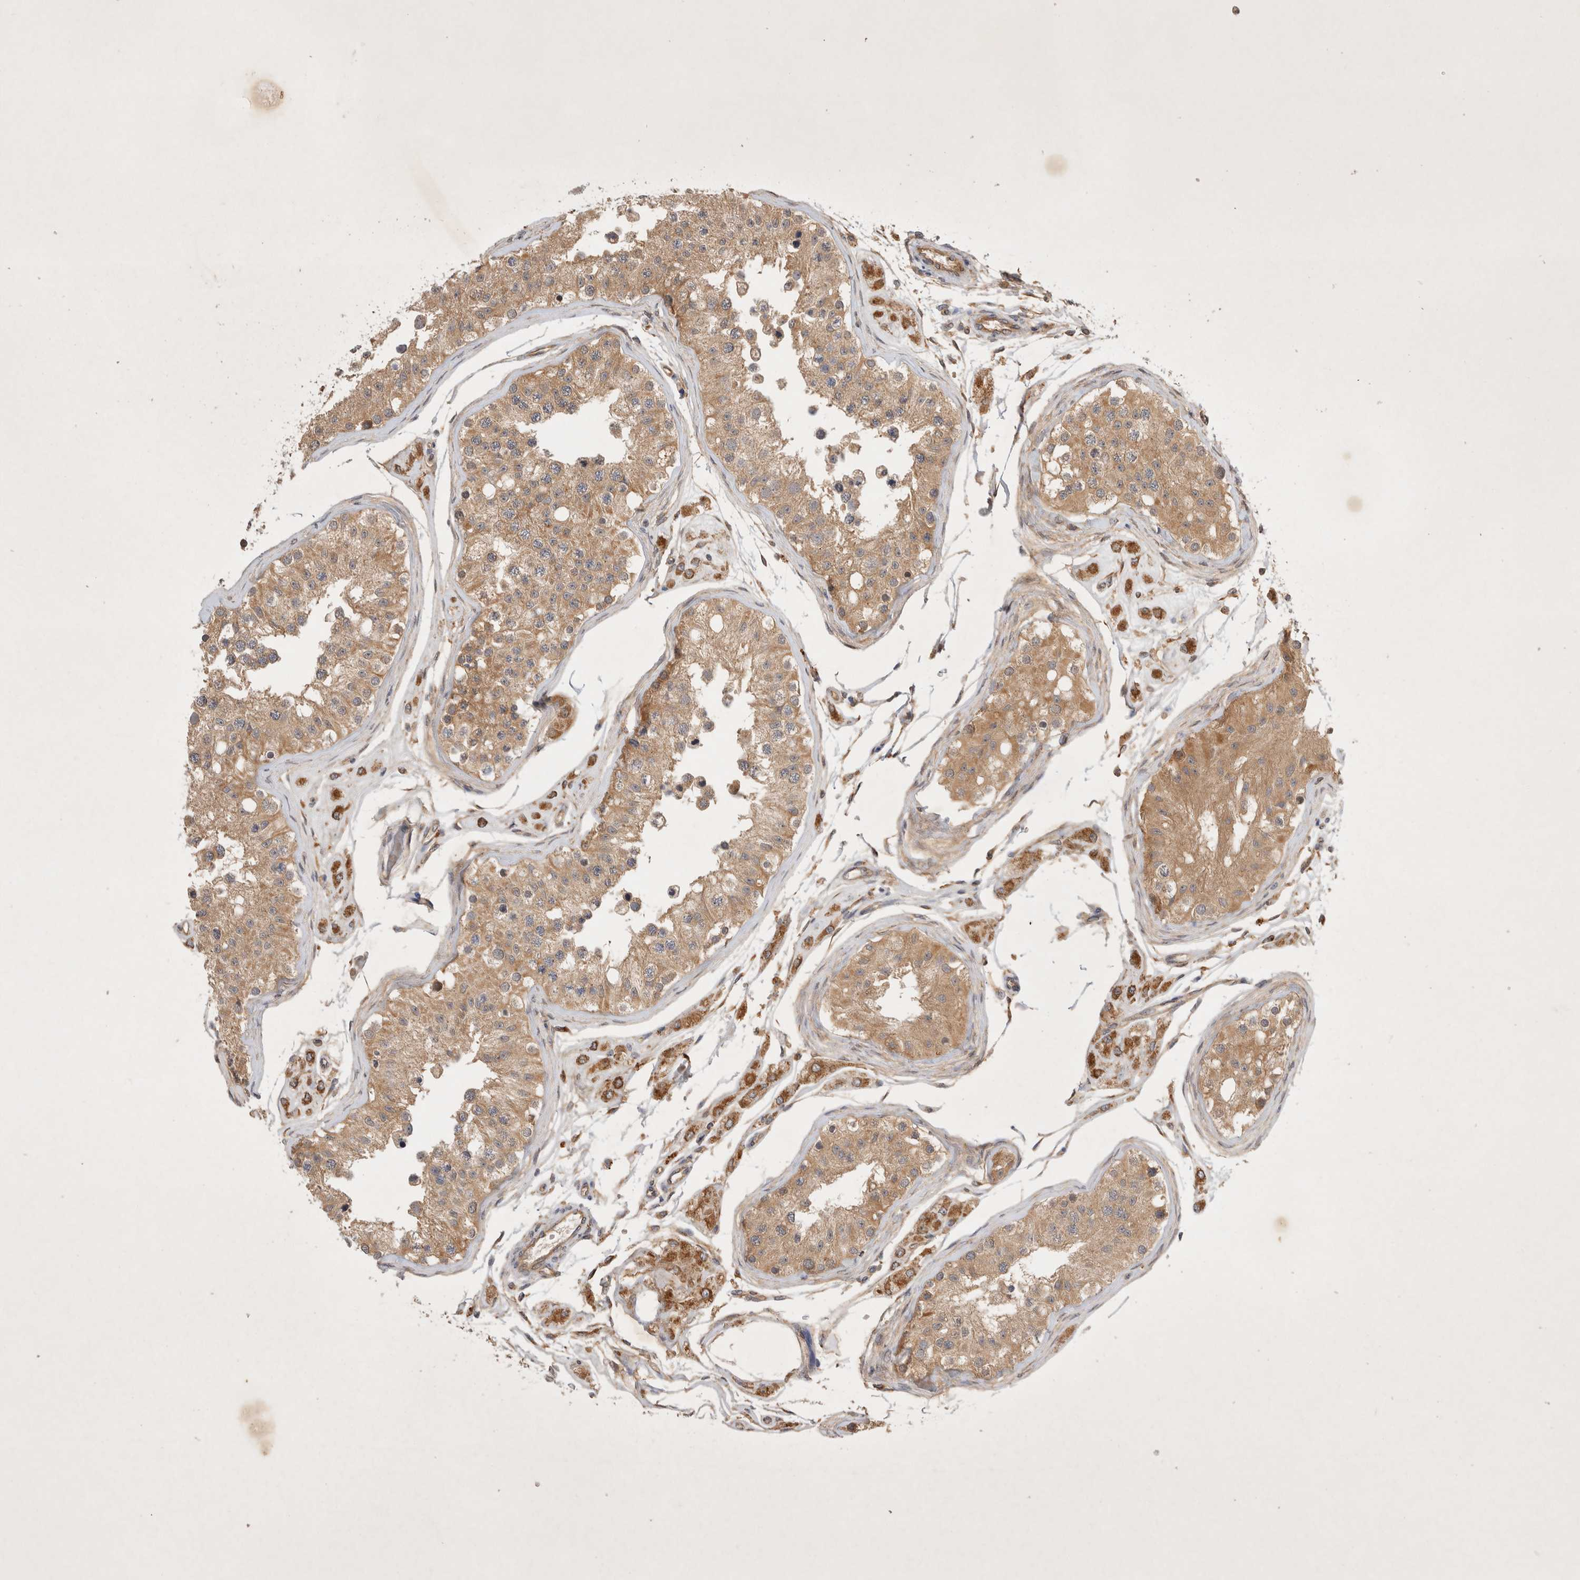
{"staining": {"intensity": "moderate", "quantity": ">75%", "location": "cytoplasmic/membranous"}, "tissue": "testis", "cell_type": "Cells in seminiferous ducts", "image_type": "normal", "snomed": [{"axis": "morphology", "description": "Normal tissue, NOS"}, {"axis": "morphology", "description": "Adenocarcinoma, metastatic, NOS"}, {"axis": "topography", "description": "Testis"}], "caption": "Approximately >75% of cells in seminiferous ducts in benign human testis demonstrate moderate cytoplasmic/membranous protein positivity as visualized by brown immunohistochemical staining.", "gene": "YES1", "patient": {"sex": "male", "age": 26}}